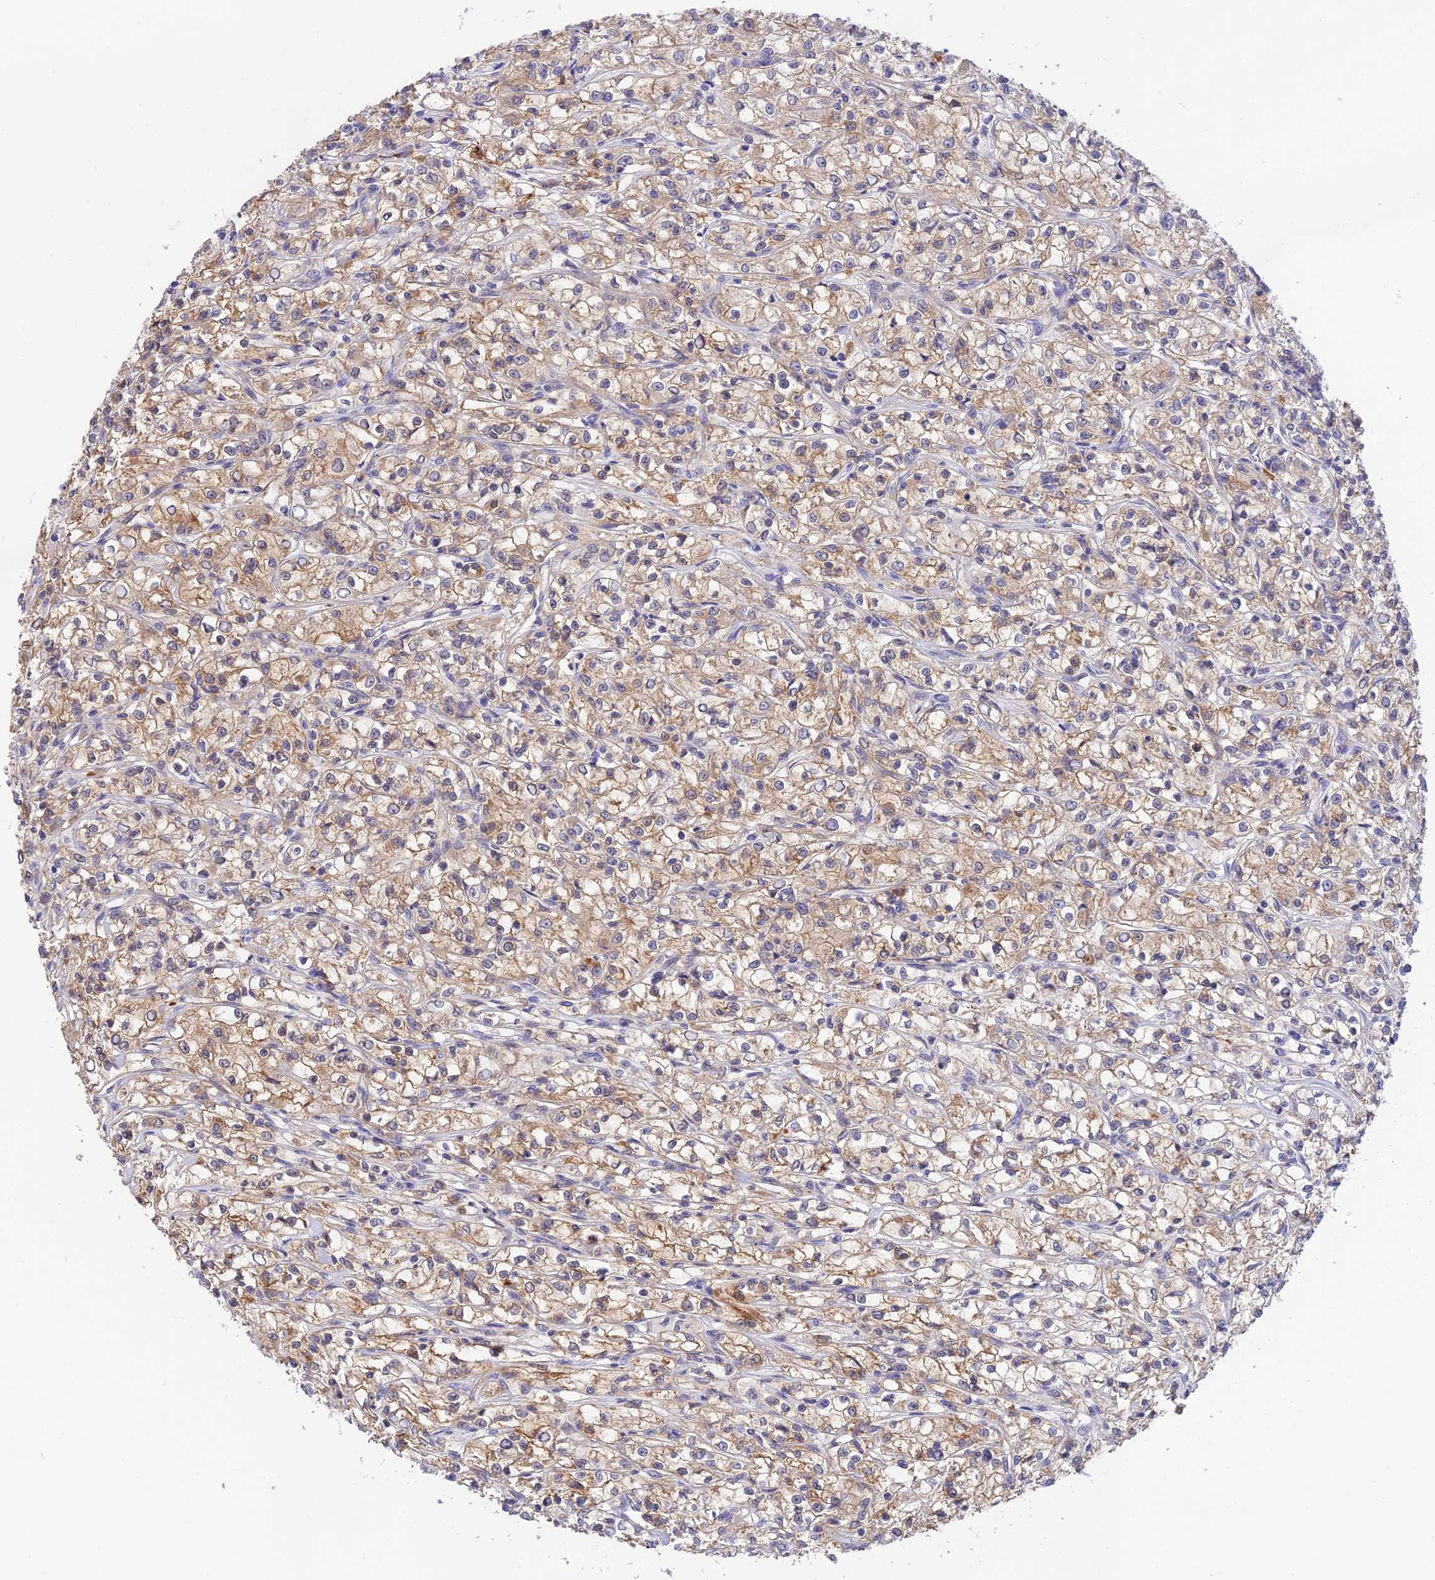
{"staining": {"intensity": "moderate", "quantity": ">75%", "location": "cytoplasmic/membranous"}, "tissue": "renal cancer", "cell_type": "Tumor cells", "image_type": "cancer", "snomed": [{"axis": "morphology", "description": "Adenocarcinoma, NOS"}, {"axis": "topography", "description": "Kidney"}], "caption": "Human renal cancer (adenocarcinoma) stained with a protein marker exhibits moderate staining in tumor cells.", "gene": "HDHD2", "patient": {"sex": "female", "age": 59}}